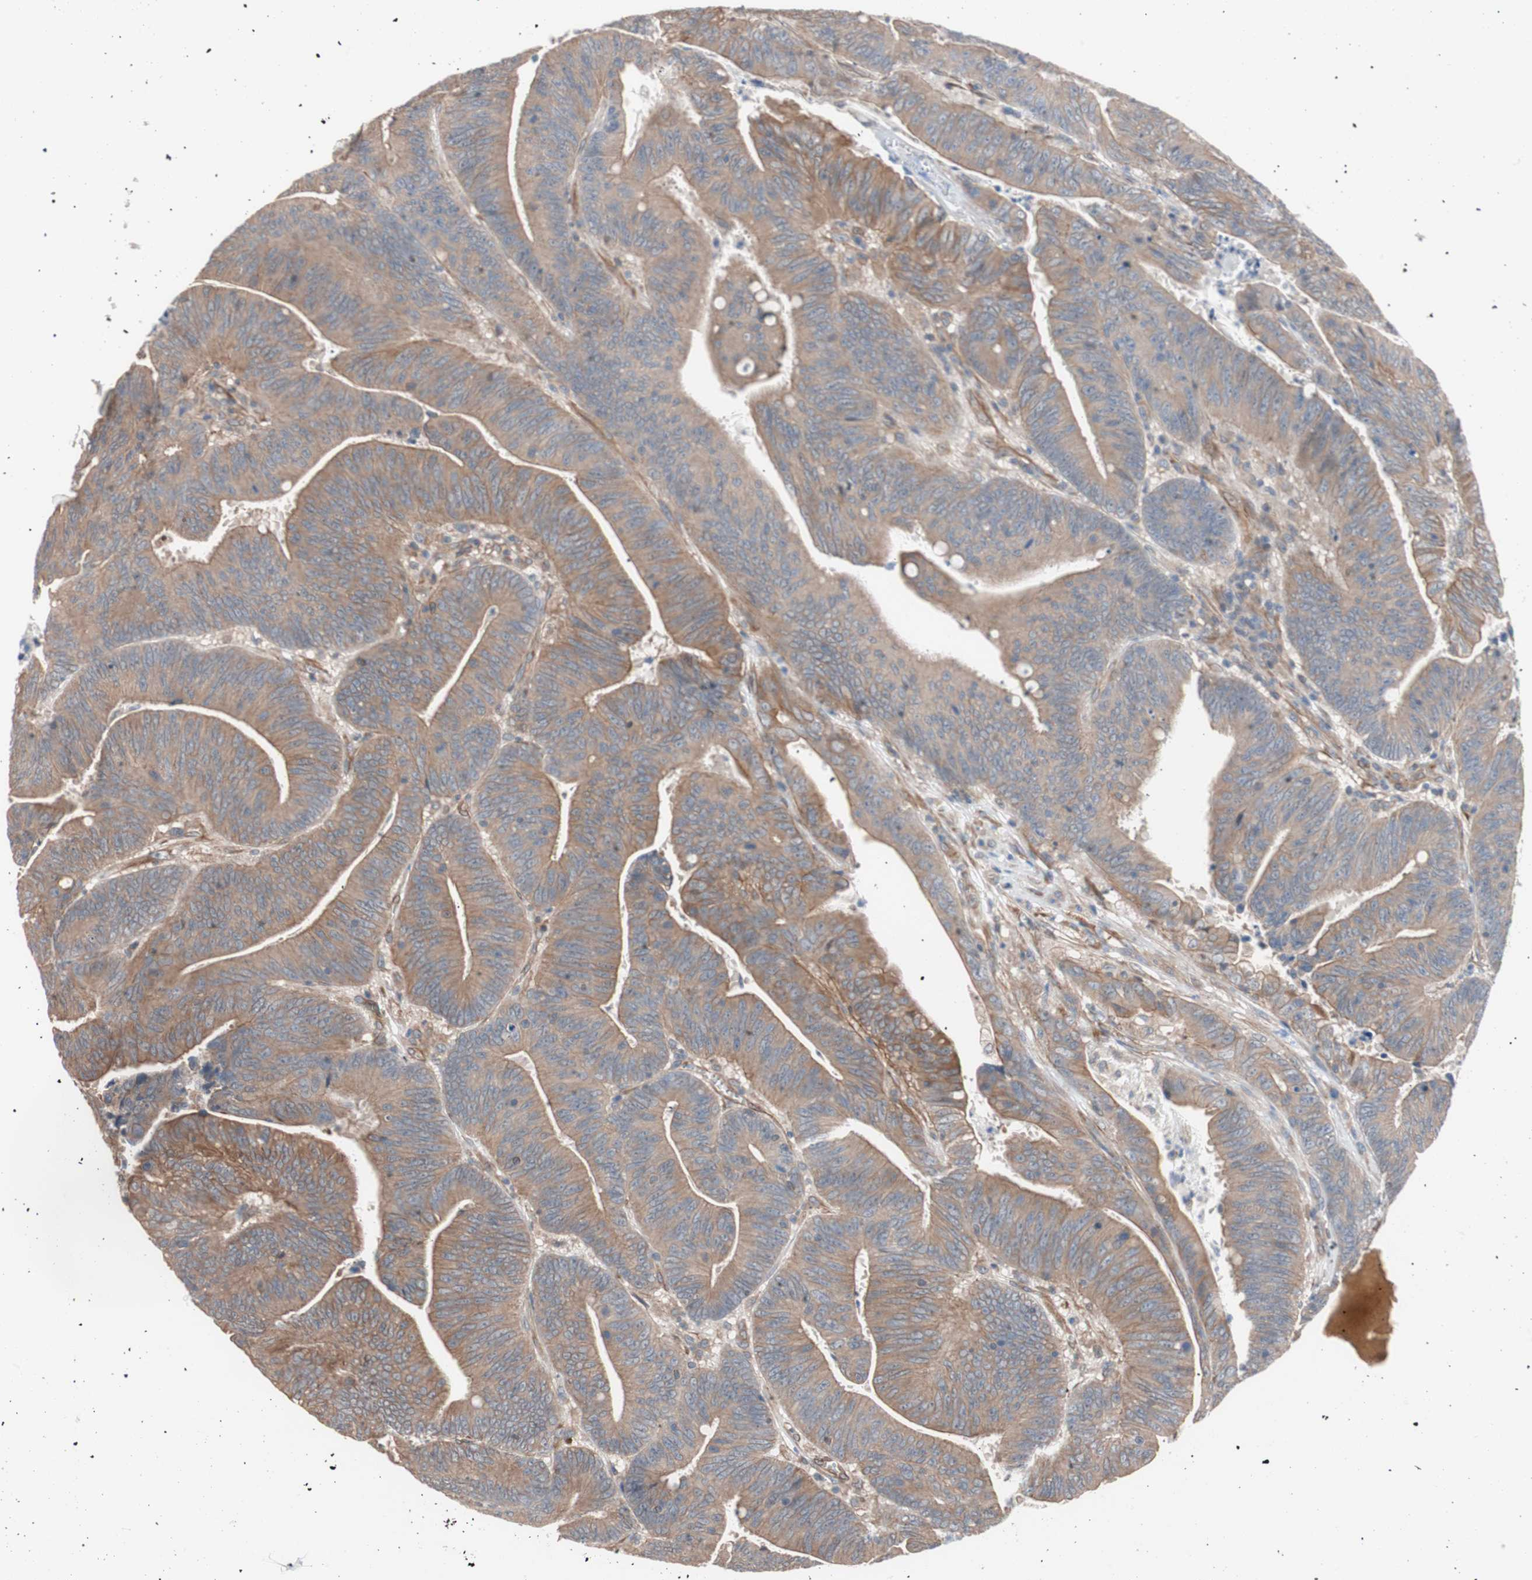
{"staining": {"intensity": "moderate", "quantity": ">75%", "location": "cytoplasmic/membranous"}, "tissue": "colorectal cancer", "cell_type": "Tumor cells", "image_type": "cancer", "snomed": [{"axis": "morphology", "description": "Adenocarcinoma, NOS"}, {"axis": "topography", "description": "Colon"}], "caption": "Immunohistochemical staining of colorectal adenocarcinoma displays medium levels of moderate cytoplasmic/membranous positivity in about >75% of tumor cells.", "gene": "SMG1", "patient": {"sex": "male", "age": 45}}